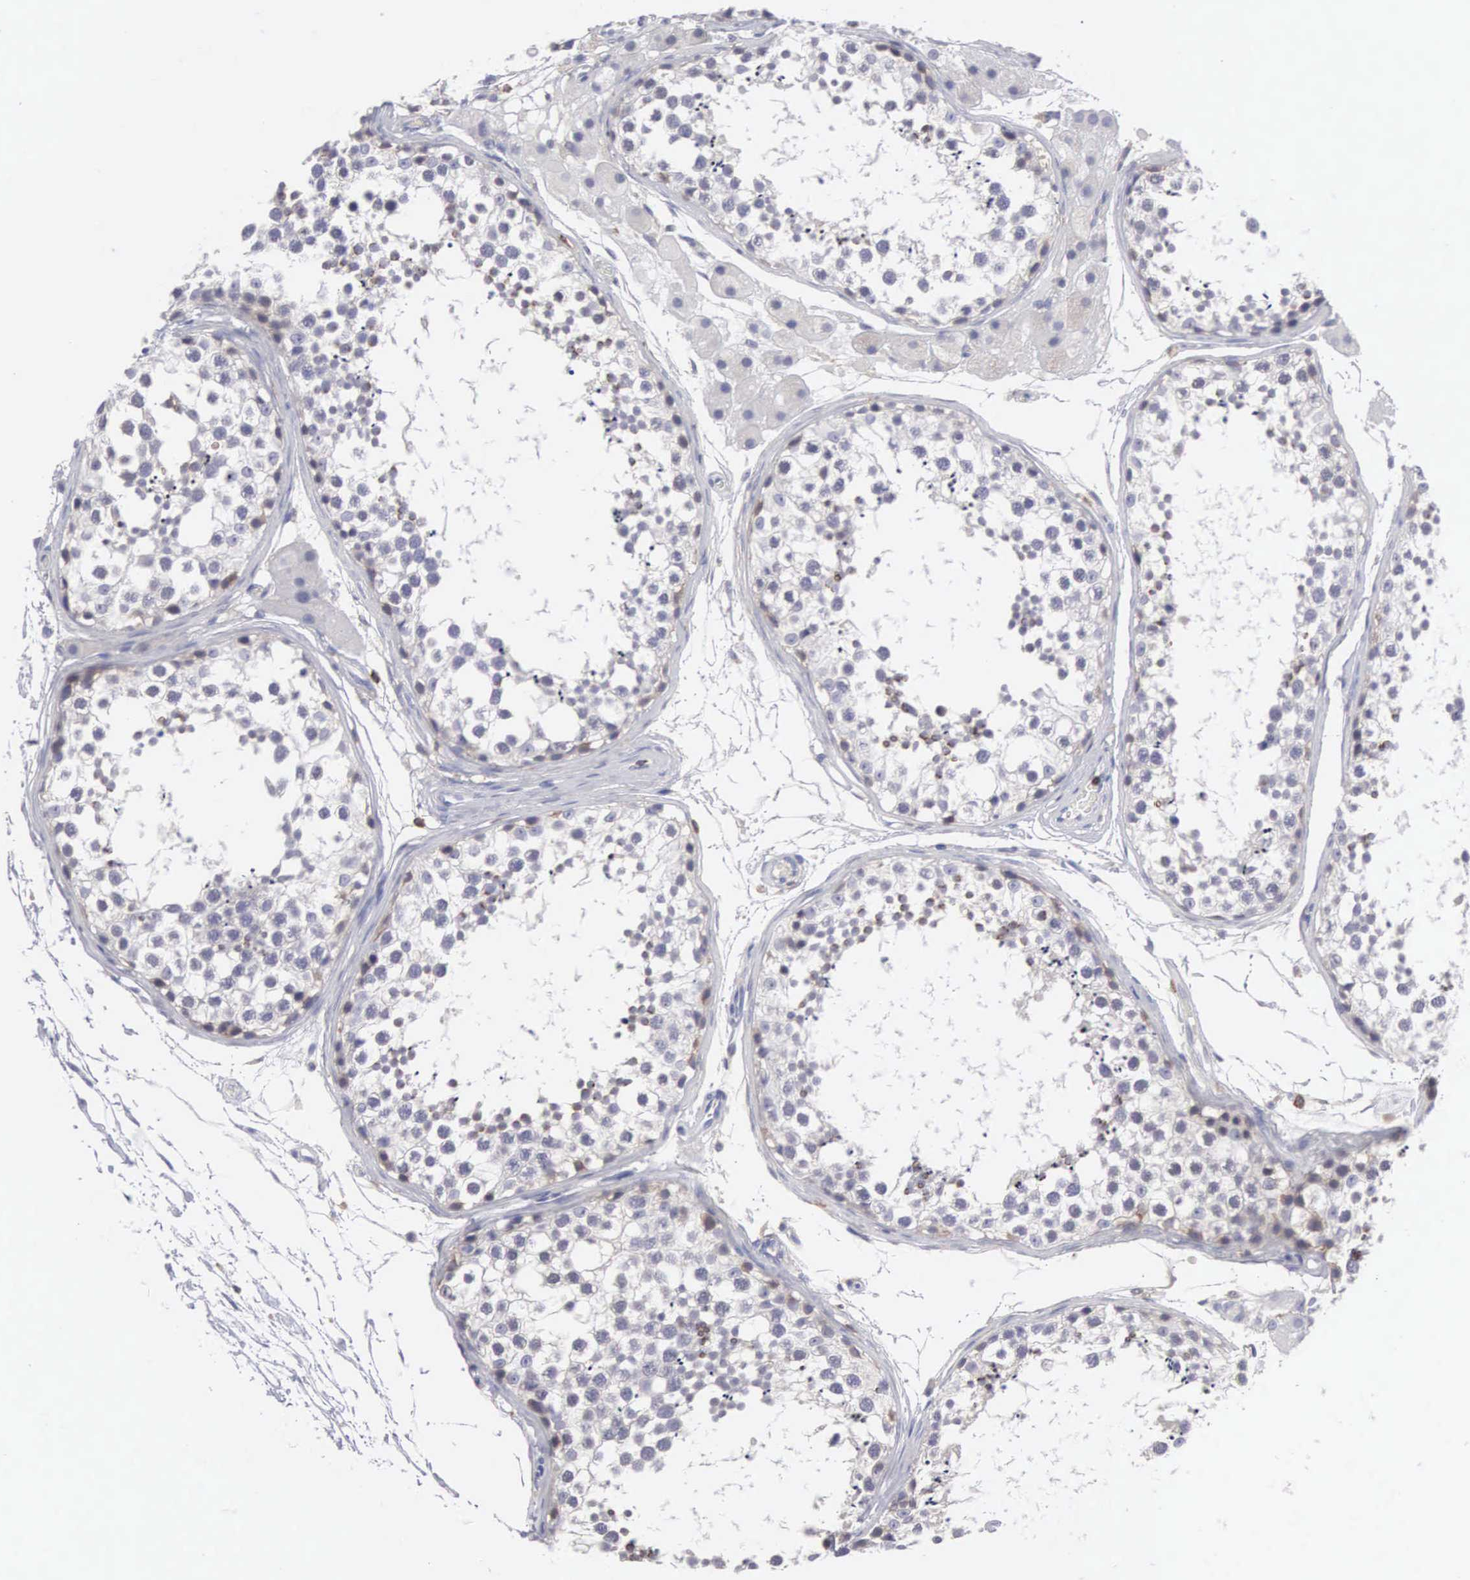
{"staining": {"intensity": "strong", "quantity": "25%-75%", "location": "cytoplasmic/membranous,nuclear"}, "tissue": "testis", "cell_type": "Cells in seminiferous ducts", "image_type": "normal", "snomed": [{"axis": "morphology", "description": "Normal tissue, NOS"}, {"axis": "topography", "description": "Testis"}], "caption": "Approximately 25%-75% of cells in seminiferous ducts in benign human testis display strong cytoplasmic/membranous,nuclear protein staining as visualized by brown immunohistochemical staining.", "gene": "ENSG00000285304", "patient": {"sex": "male", "age": 57}}